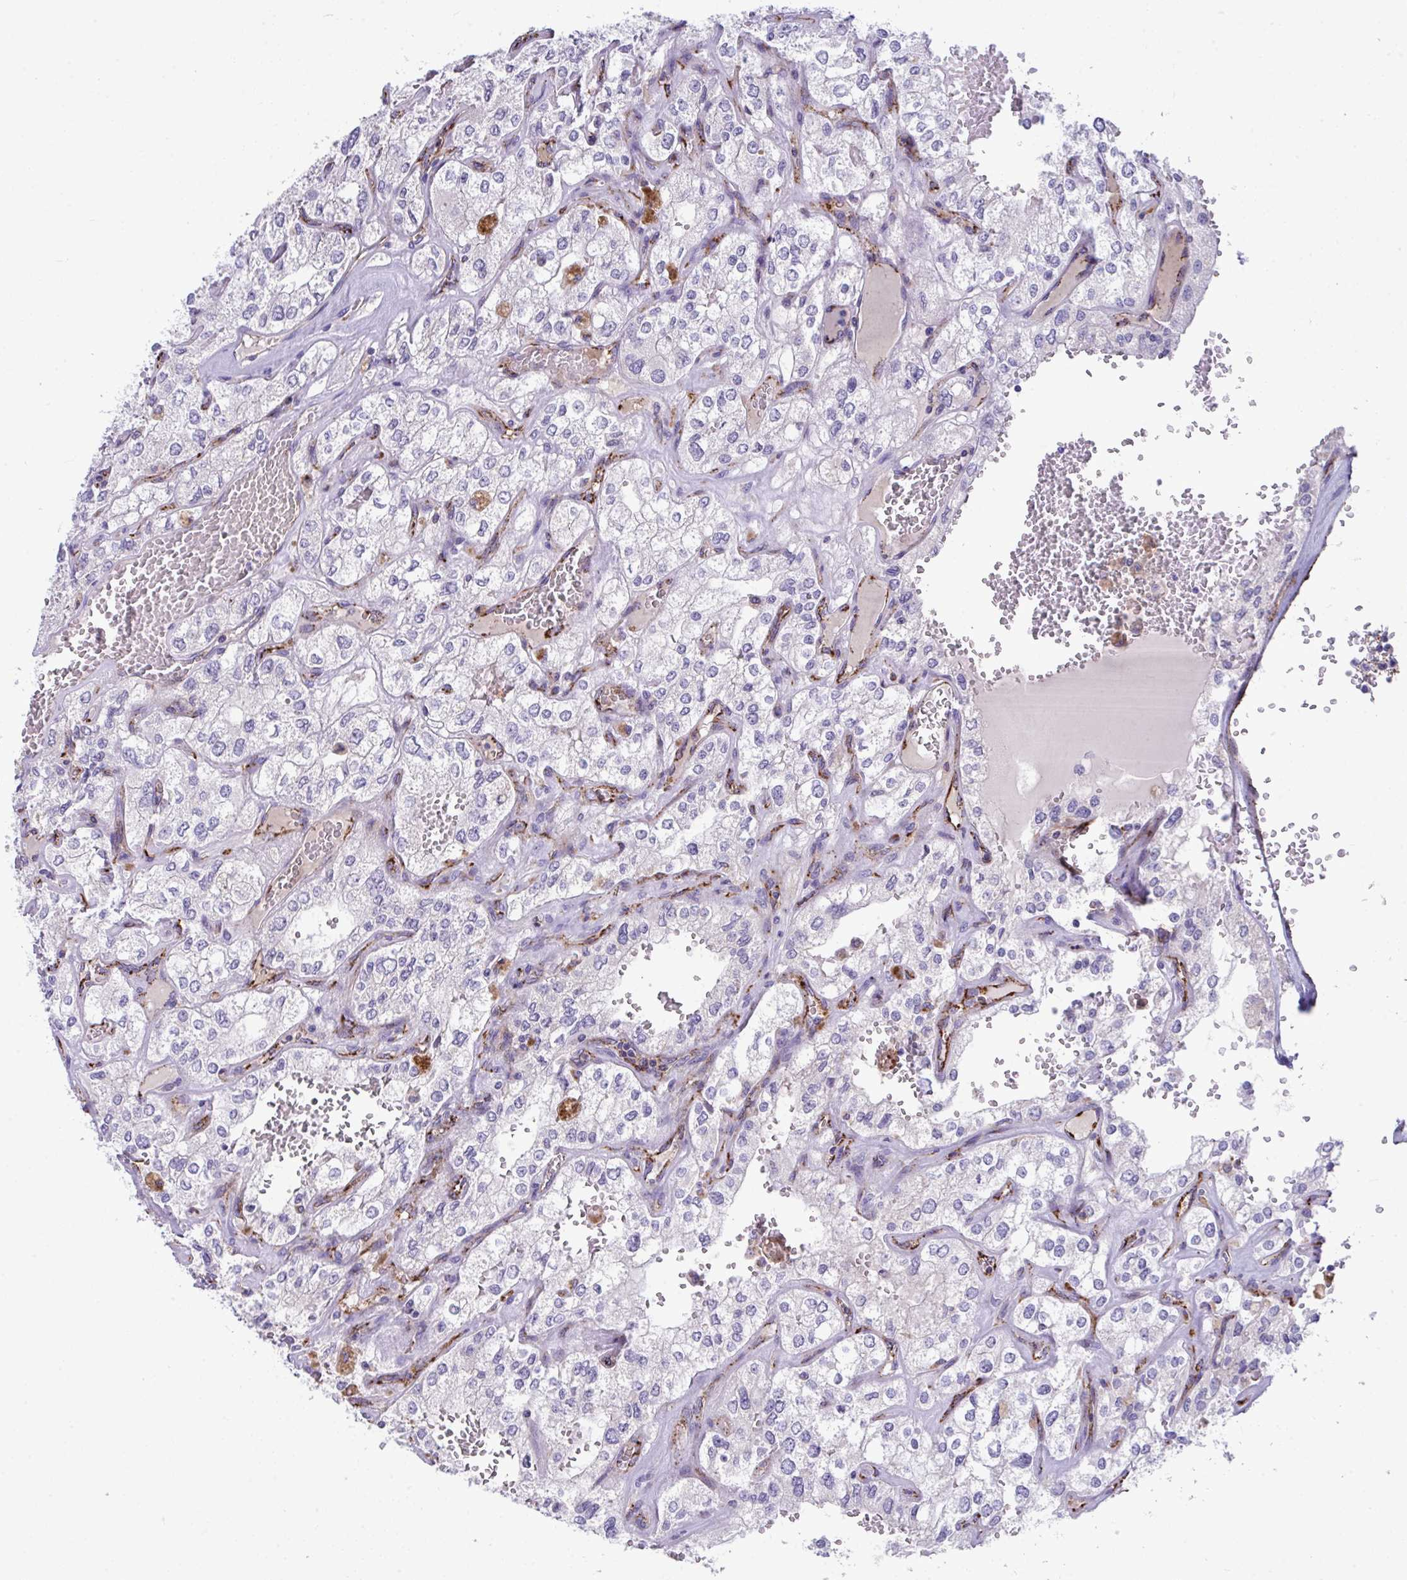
{"staining": {"intensity": "negative", "quantity": "none", "location": "none"}, "tissue": "renal cancer", "cell_type": "Tumor cells", "image_type": "cancer", "snomed": [{"axis": "morphology", "description": "Adenocarcinoma, NOS"}, {"axis": "topography", "description": "Kidney"}], "caption": "DAB (3,3'-diaminobenzidine) immunohistochemical staining of human adenocarcinoma (renal) demonstrates no significant staining in tumor cells.", "gene": "TOR1AIP2", "patient": {"sex": "female", "age": 70}}